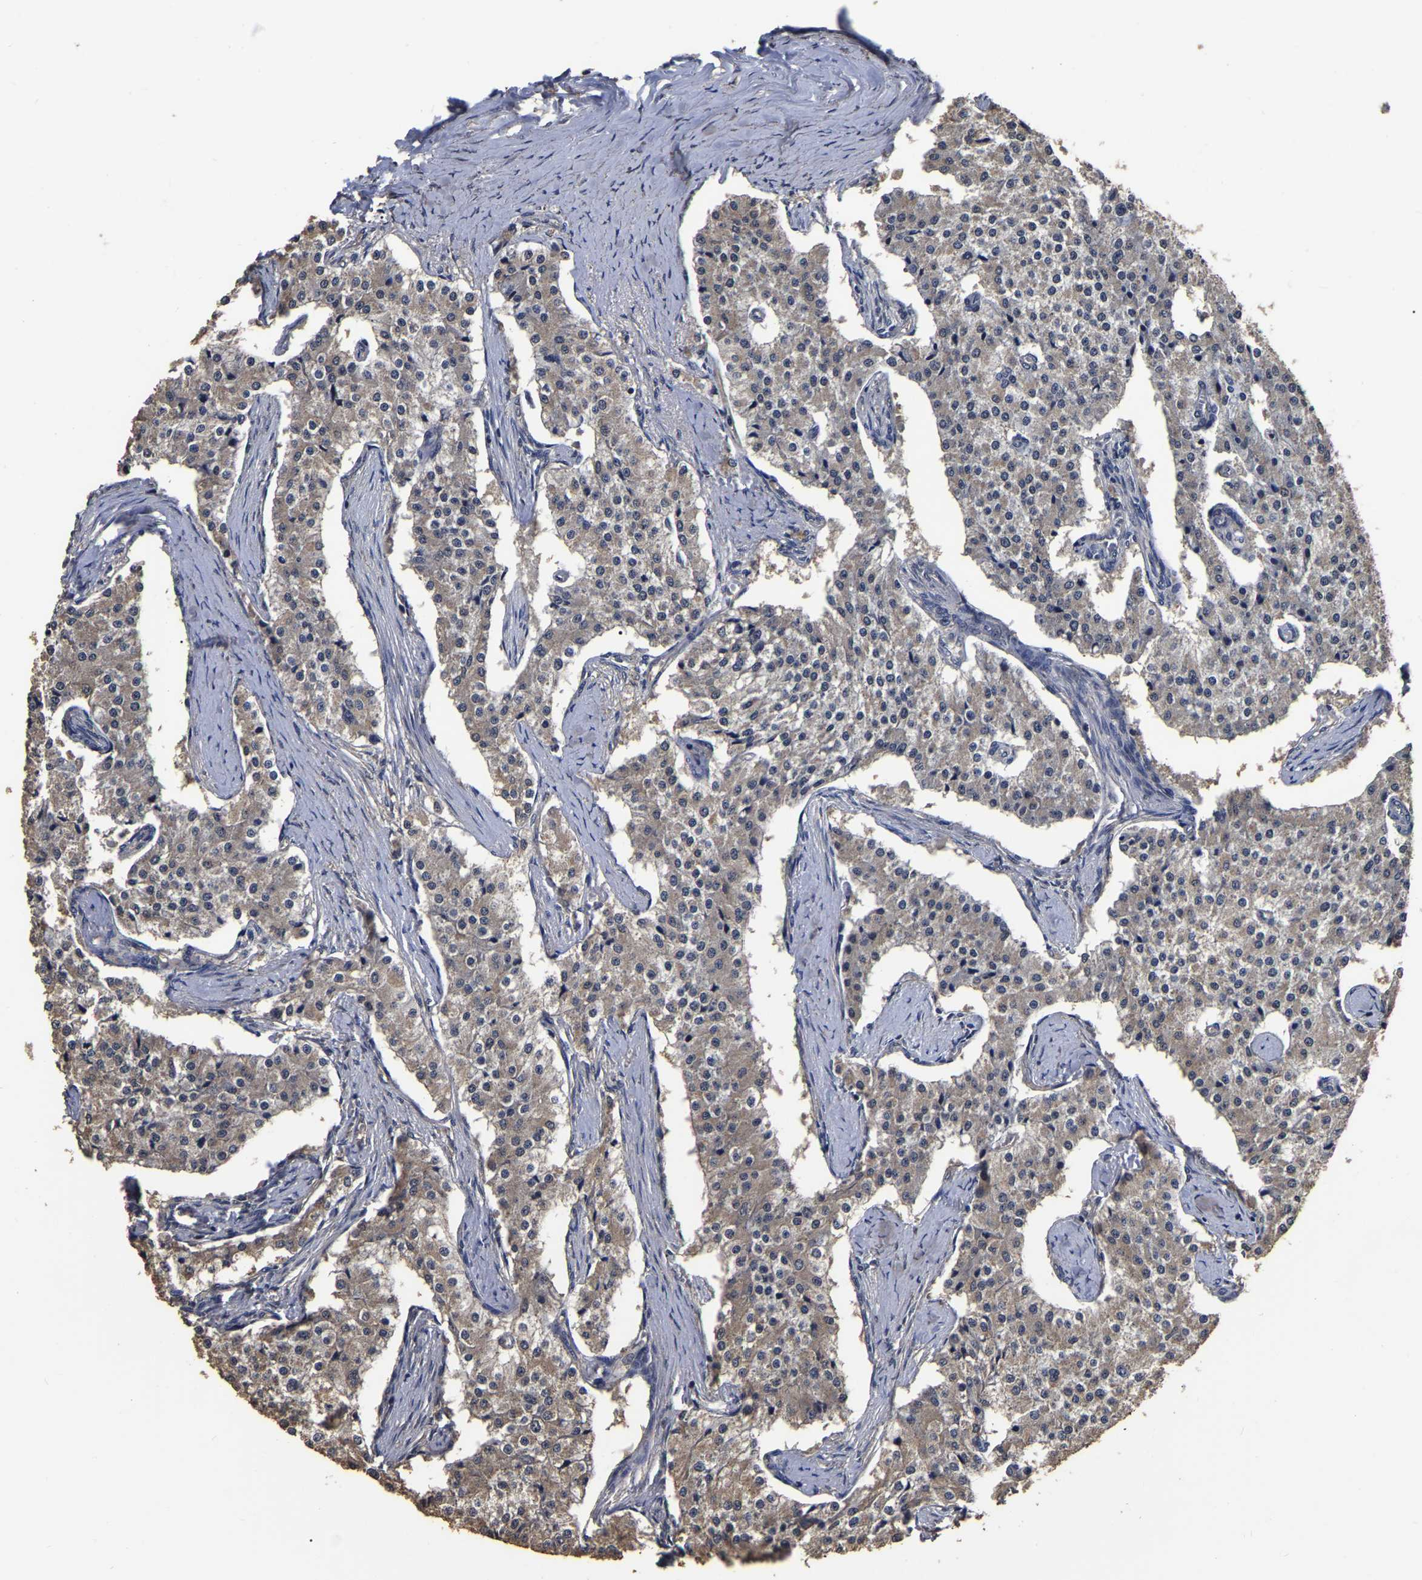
{"staining": {"intensity": "weak", "quantity": ">75%", "location": "cytoplasmic/membranous"}, "tissue": "carcinoid", "cell_type": "Tumor cells", "image_type": "cancer", "snomed": [{"axis": "morphology", "description": "Carcinoid, malignant, NOS"}, {"axis": "topography", "description": "Colon"}], "caption": "Immunohistochemistry (IHC) histopathology image of carcinoid stained for a protein (brown), which displays low levels of weak cytoplasmic/membranous staining in about >75% of tumor cells.", "gene": "STK32C", "patient": {"sex": "female", "age": 52}}